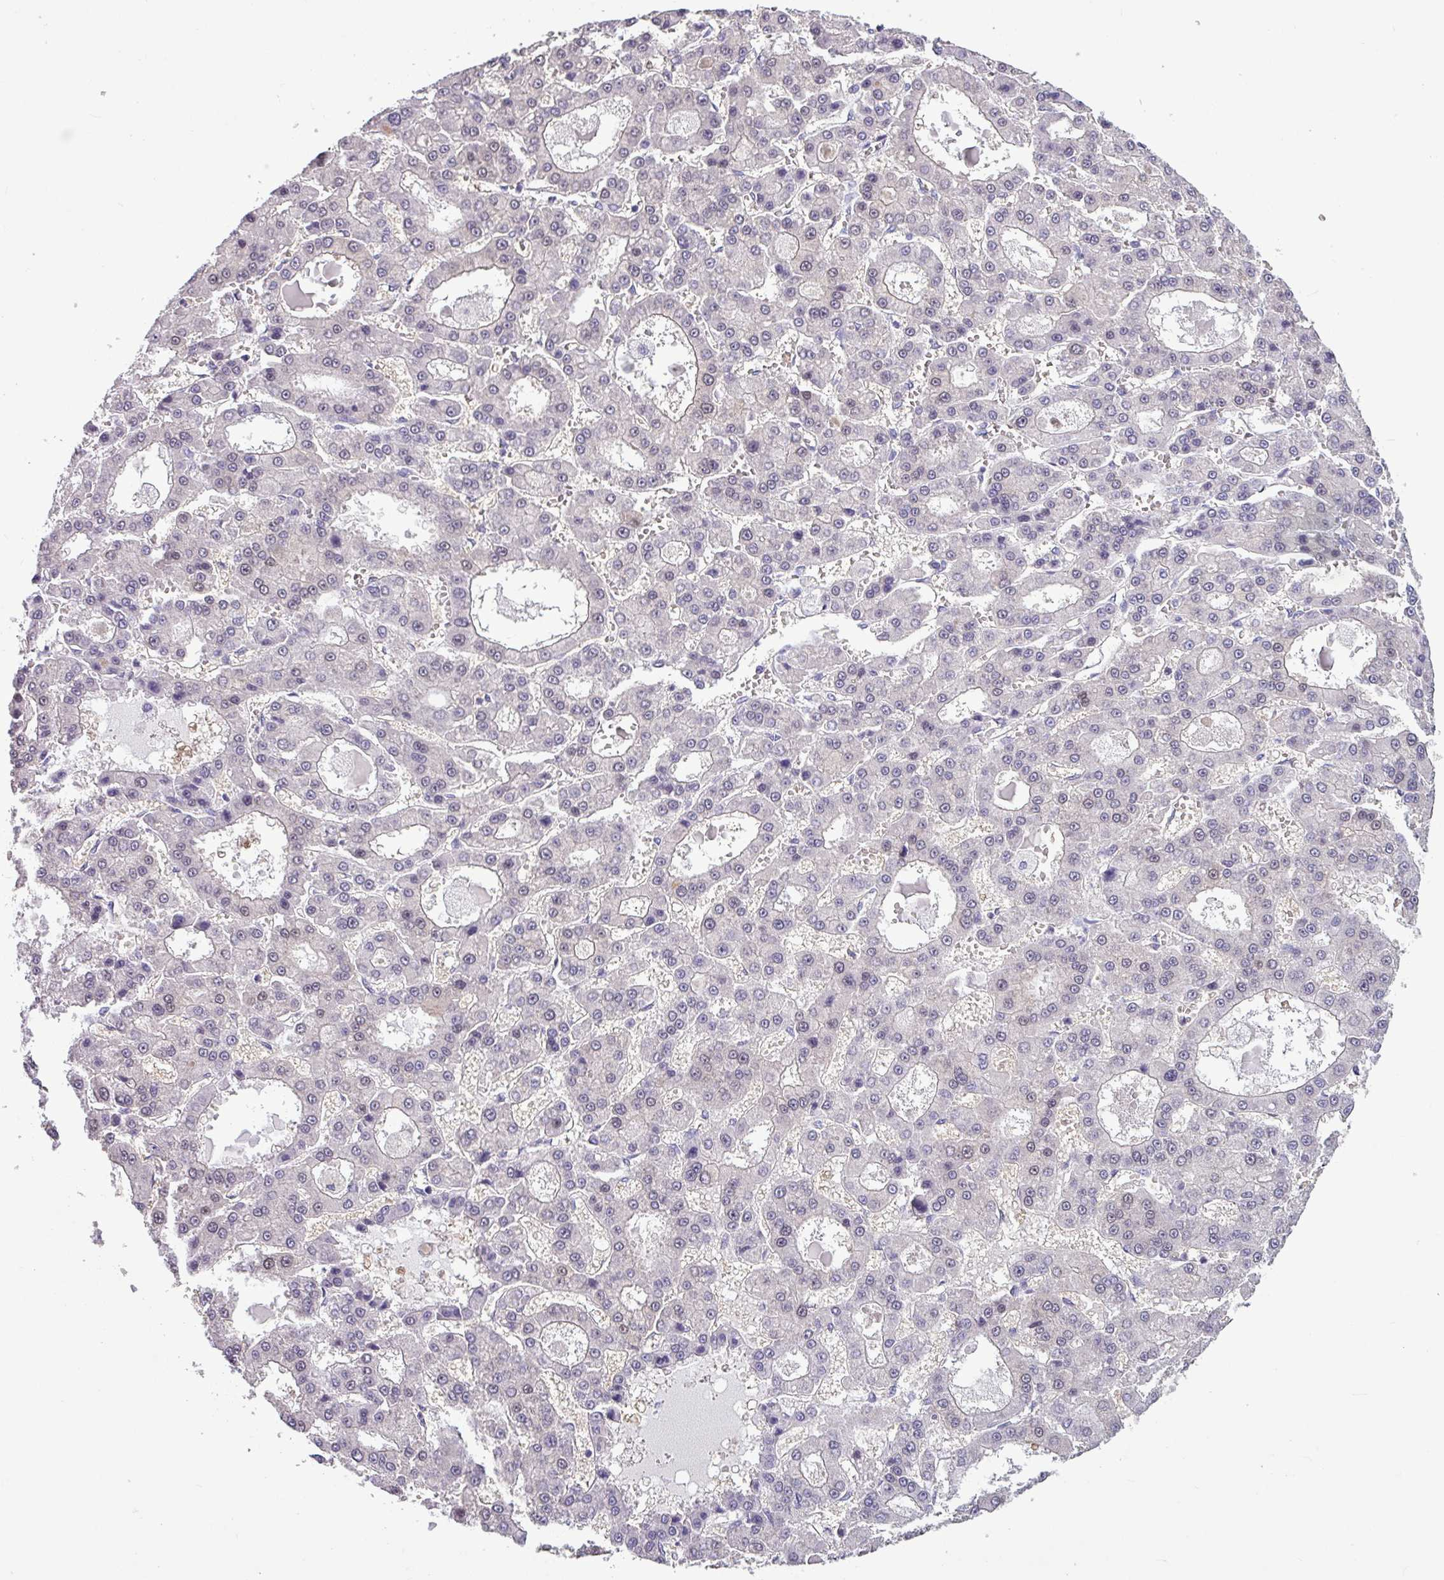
{"staining": {"intensity": "weak", "quantity": "<25%", "location": "nuclear"}, "tissue": "liver cancer", "cell_type": "Tumor cells", "image_type": "cancer", "snomed": [{"axis": "morphology", "description": "Carcinoma, Hepatocellular, NOS"}, {"axis": "topography", "description": "Liver"}], "caption": "Protein analysis of hepatocellular carcinoma (liver) displays no significant staining in tumor cells.", "gene": "SRGAP1", "patient": {"sex": "male", "age": 70}}